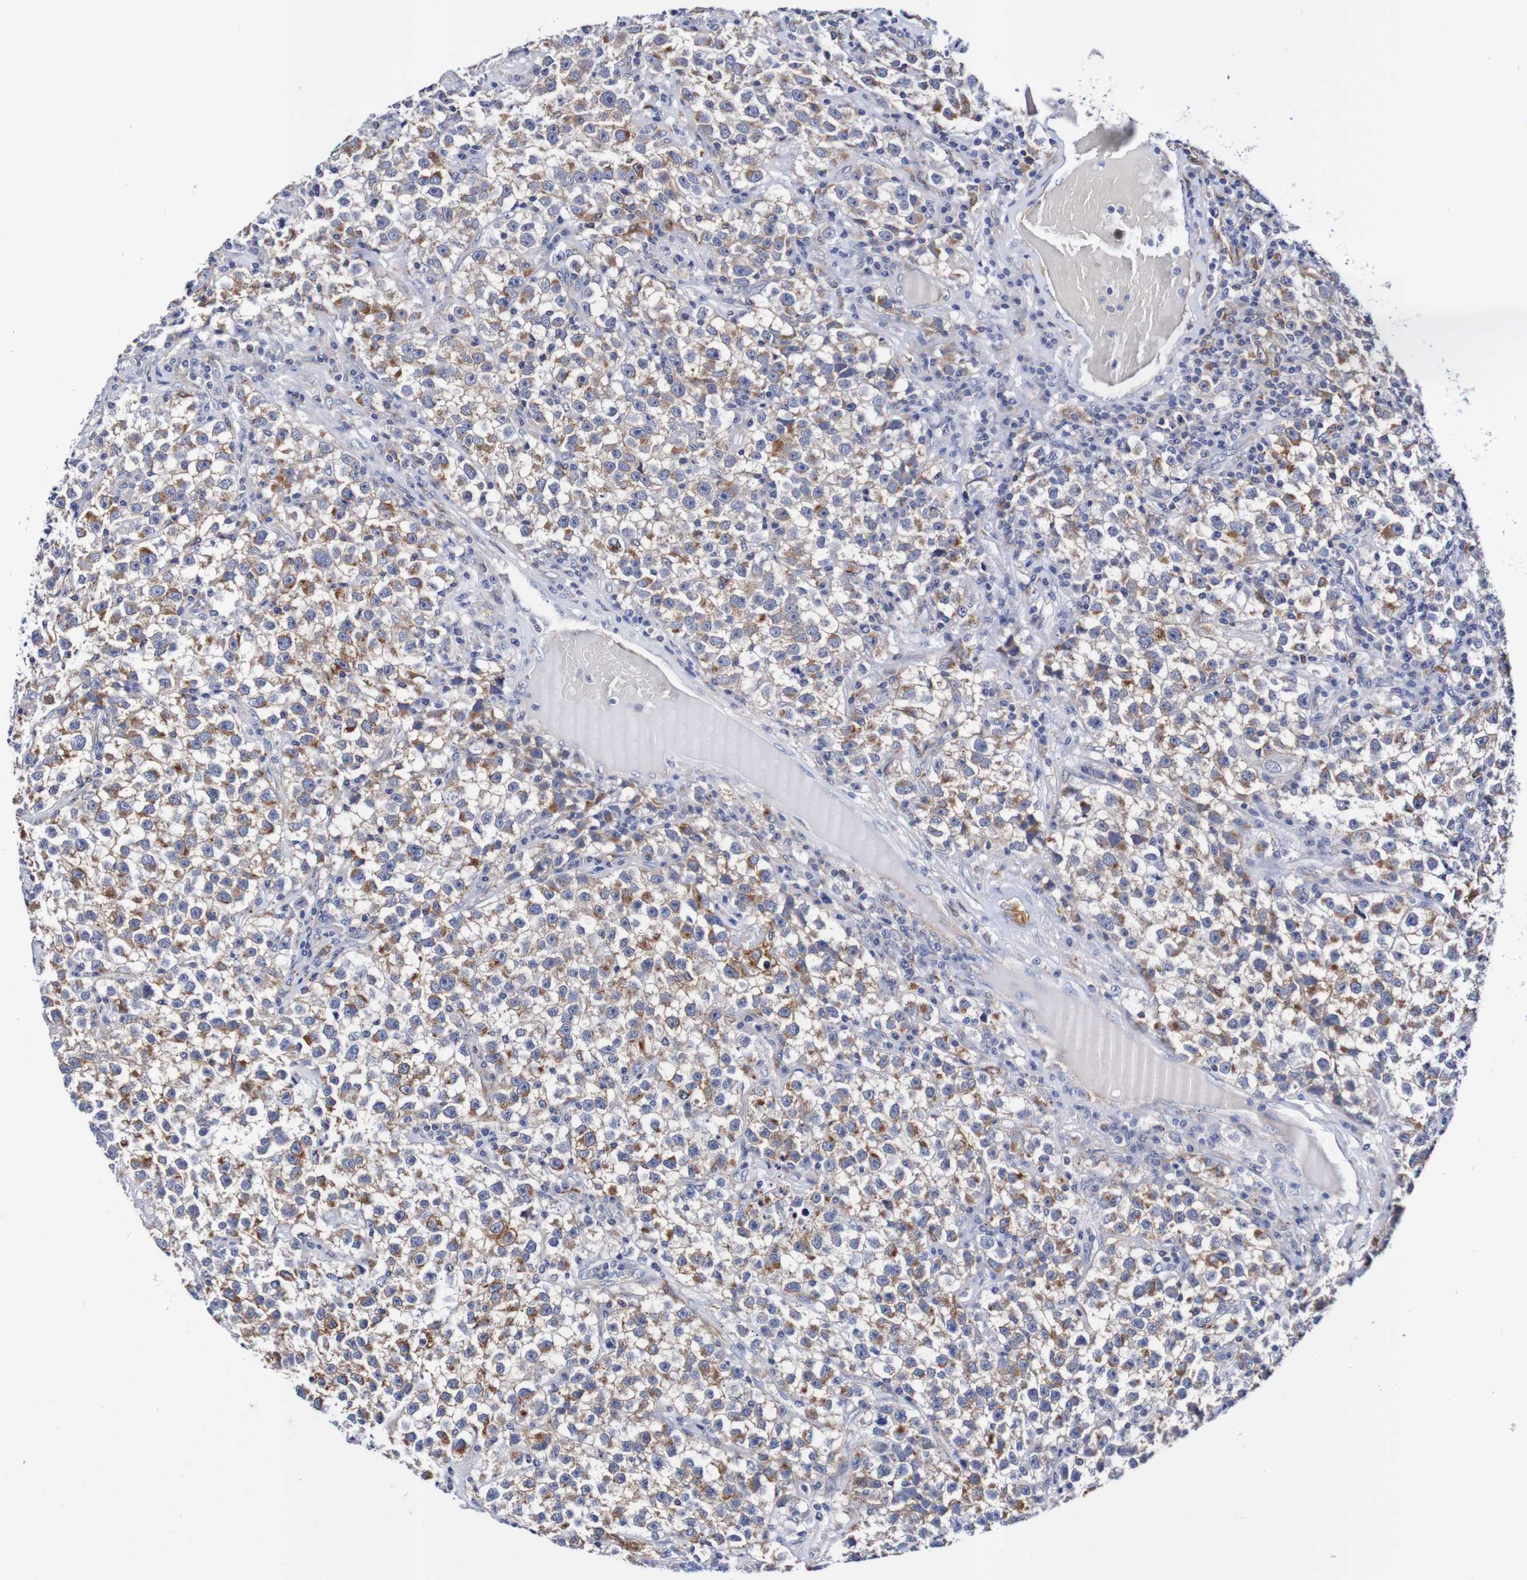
{"staining": {"intensity": "moderate", "quantity": "25%-75%", "location": "cytoplasmic/membranous"}, "tissue": "testis cancer", "cell_type": "Tumor cells", "image_type": "cancer", "snomed": [{"axis": "morphology", "description": "Seminoma, NOS"}, {"axis": "topography", "description": "Testis"}], "caption": "This is an image of immunohistochemistry (IHC) staining of testis cancer (seminoma), which shows moderate staining in the cytoplasmic/membranous of tumor cells.", "gene": "SEZ6", "patient": {"sex": "male", "age": 22}}